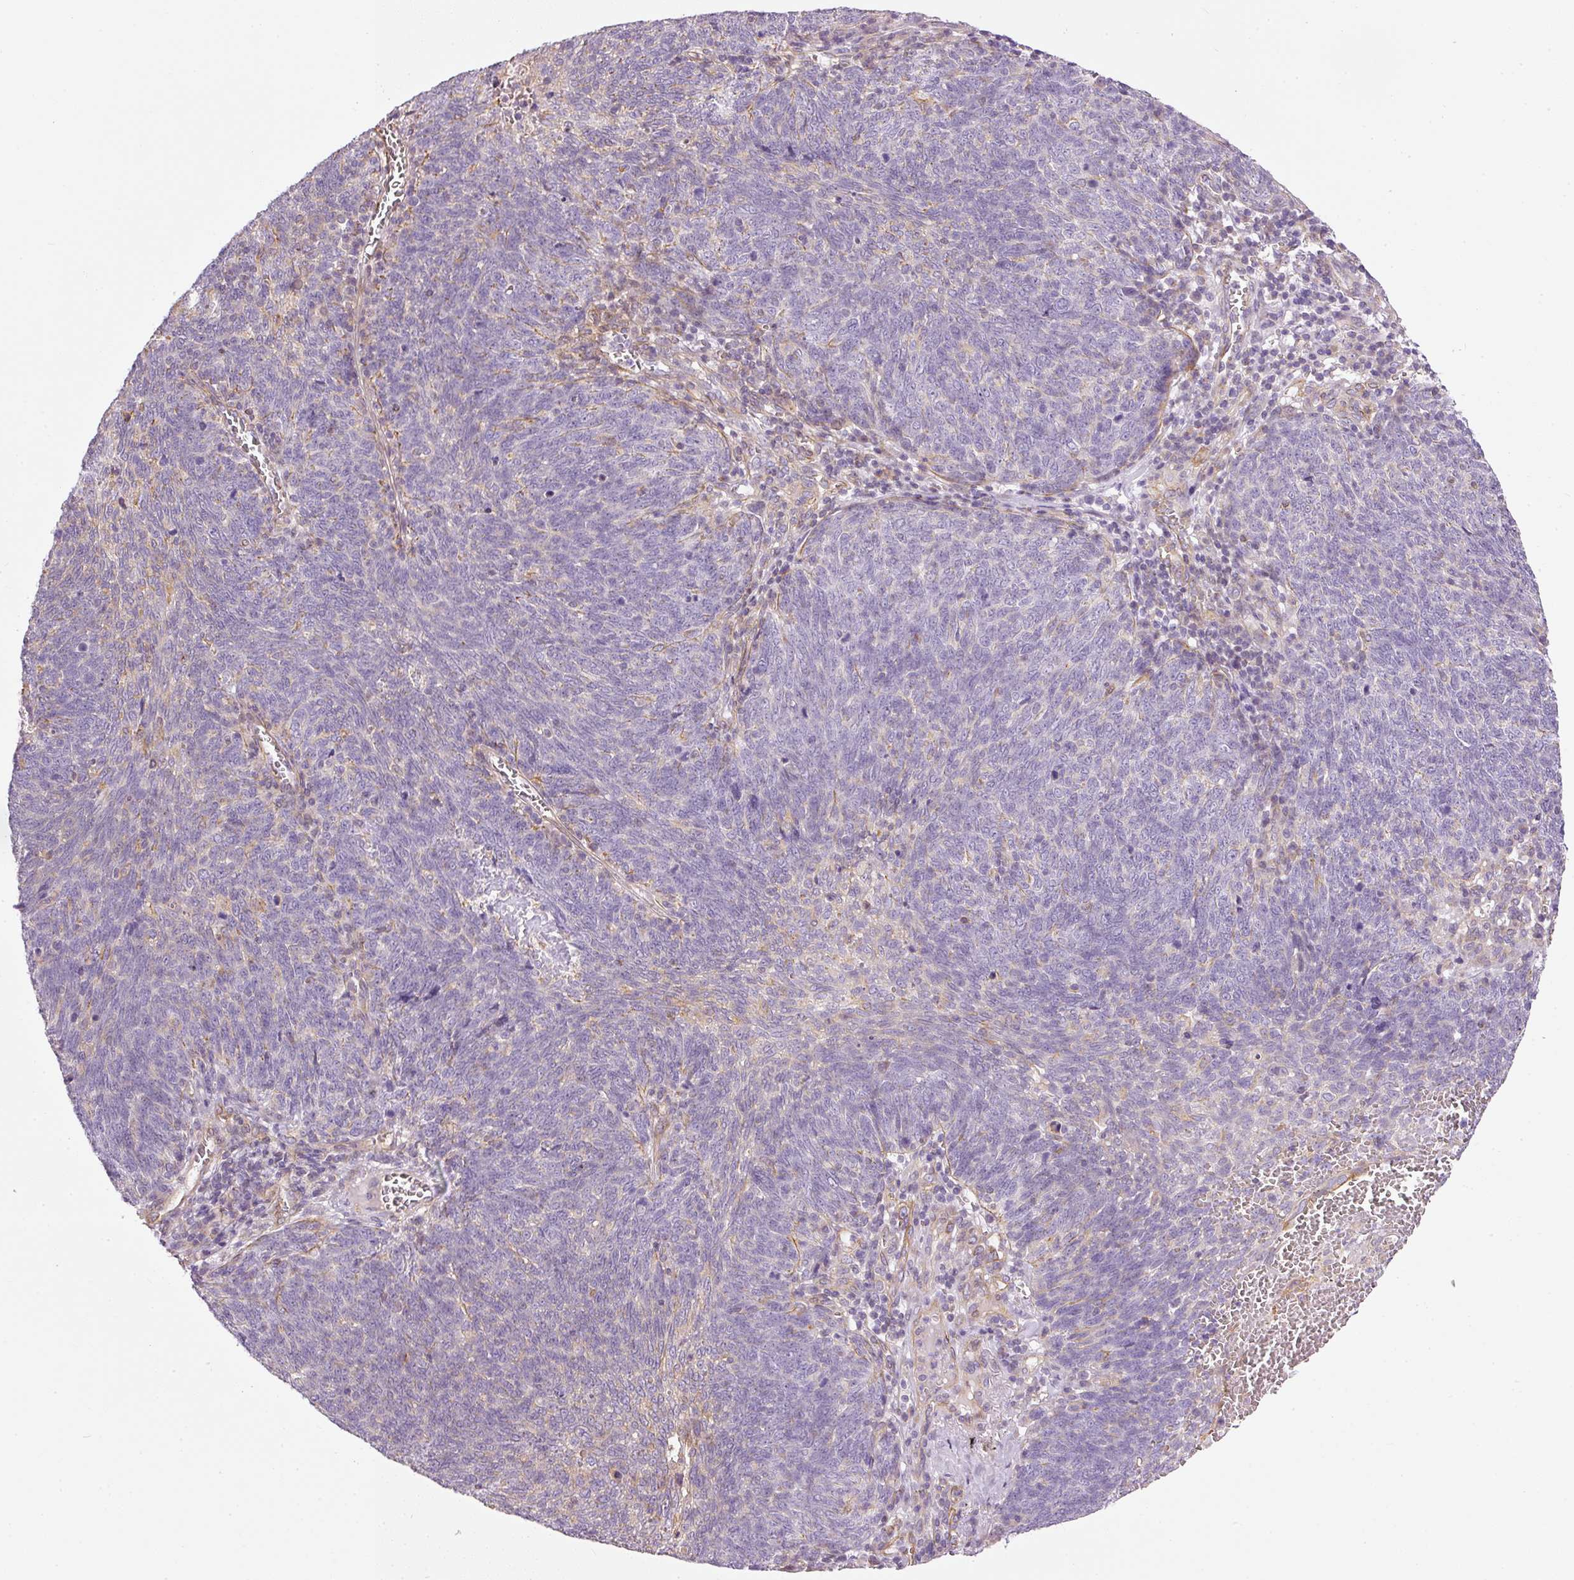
{"staining": {"intensity": "negative", "quantity": "none", "location": "none"}, "tissue": "lung cancer", "cell_type": "Tumor cells", "image_type": "cancer", "snomed": [{"axis": "morphology", "description": "Squamous cell carcinoma, NOS"}, {"axis": "topography", "description": "Lung"}], "caption": "Human lung cancer stained for a protein using immunohistochemistry (IHC) reveals no positivity in tumor cells.", "gene": "OSR2", "patient": {"sex": "female", "age": 72}}